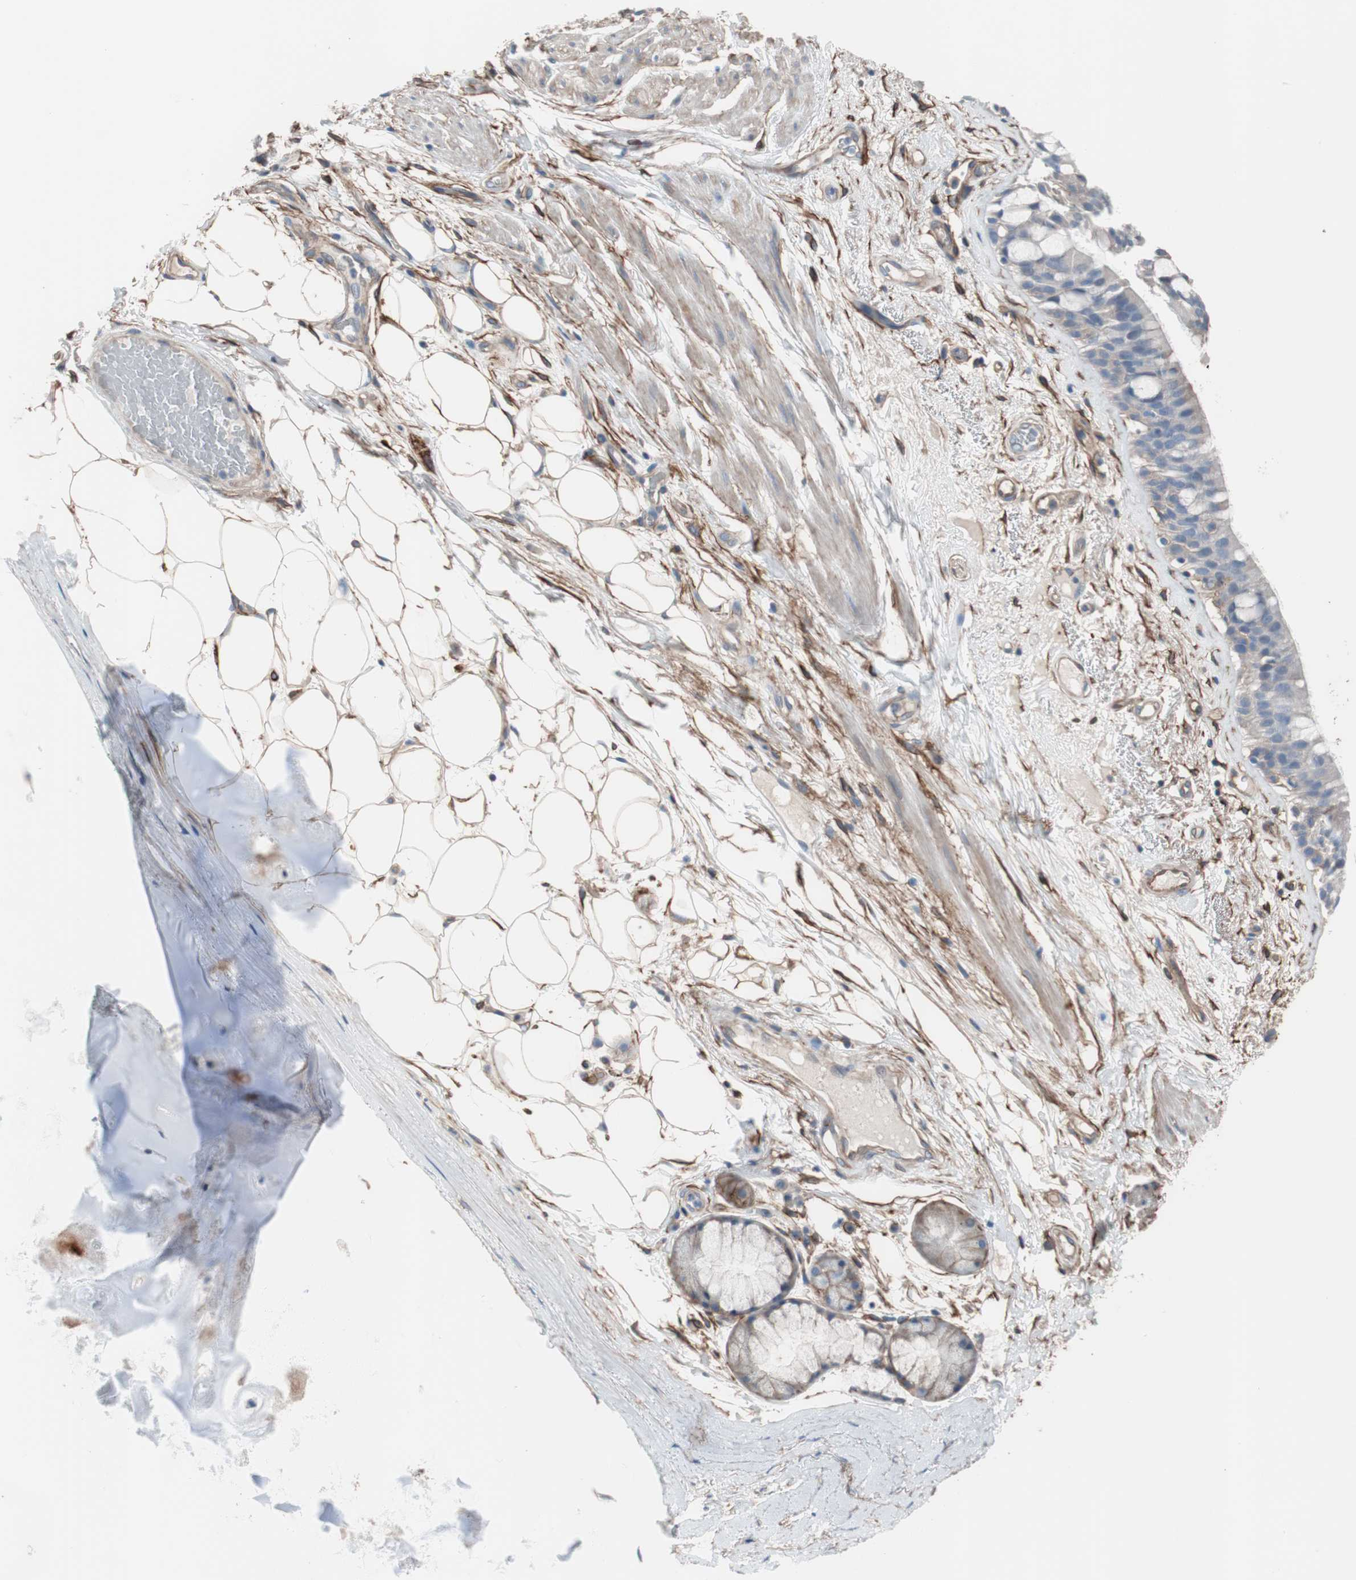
{"staining": {"intensity": "weak", "quantity": "25%-75%", "location": "cytoplasmic/membranous"}, "tissue": "bronchus", "cell_type": "Respiratory epithelial cells", "image_type": "normal", "snomed": [{"axis": "morphology", "description": "Normal tissue, NOS"}, {"axis": "topography", "description": "Bronchus"}], "caption": "Immunohistochemistry staining of unremarkable bronchus, which shows low levels of weak cytoplasmic/membranous positivity in approximately 25%-75% of respiratory epithelial cells indicating weak cytoplasmic/membranous protein expression. The staining was performed using DAB (brown) for protein detection and nuclei were counterstained in hematoxylin (blue).", "gene": "CD81", "patient": {"sex": "male", "age": 66}}